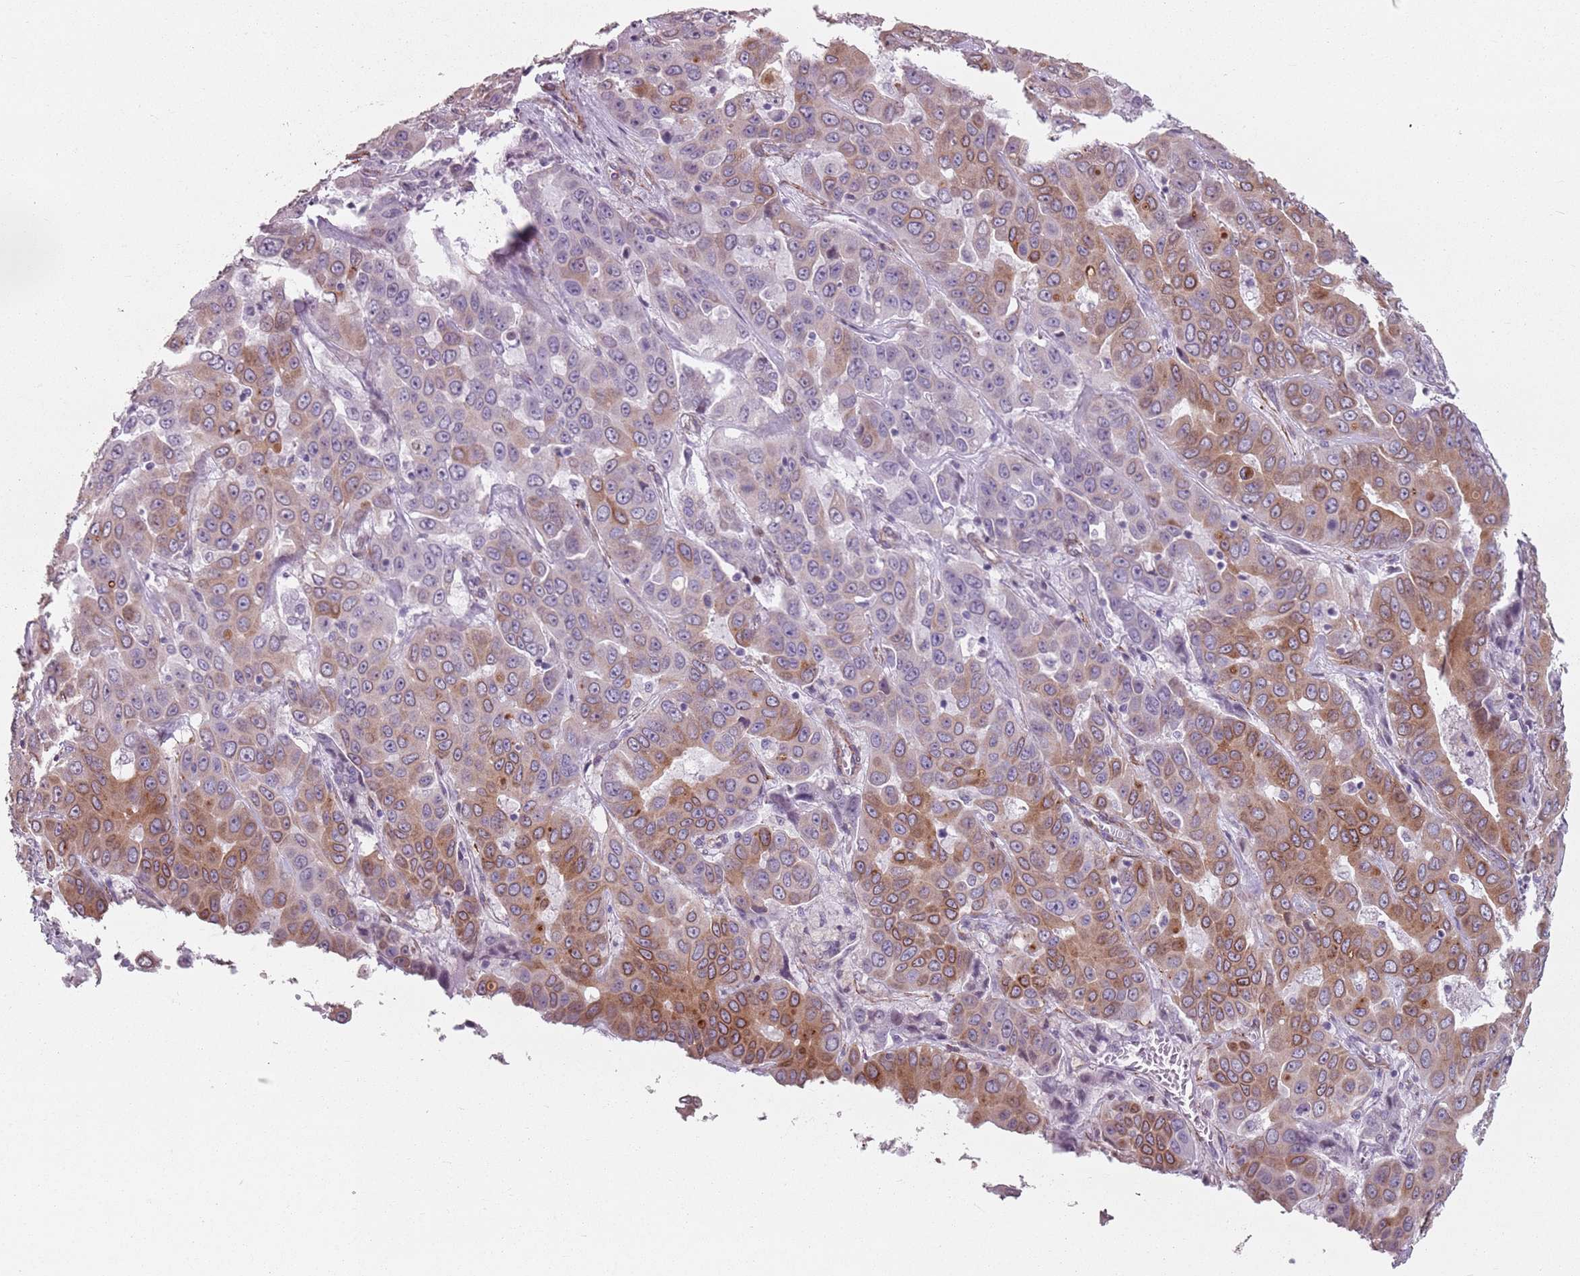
{"staining": {"intensity": "moderate", "quantity": "25%-75%", "location": "cytoplasmic/membranous"}, "tissue": "liver cancer", "cell_type": "Tumor cells", "image_type": "cancer", "snomed": [{"axis": "morphology", "description": "Cholangiocarcinoma"}, {"axis": "topography", "description": "Liver"}], "caption": "The image displays a brown stain indicating the presence of a protein in the cytoplasmic/membranous of tumor cells in liver cholangiocarcinoma.", "gene": "TMC4", "patient": {"sex": "female", "age": 52}}